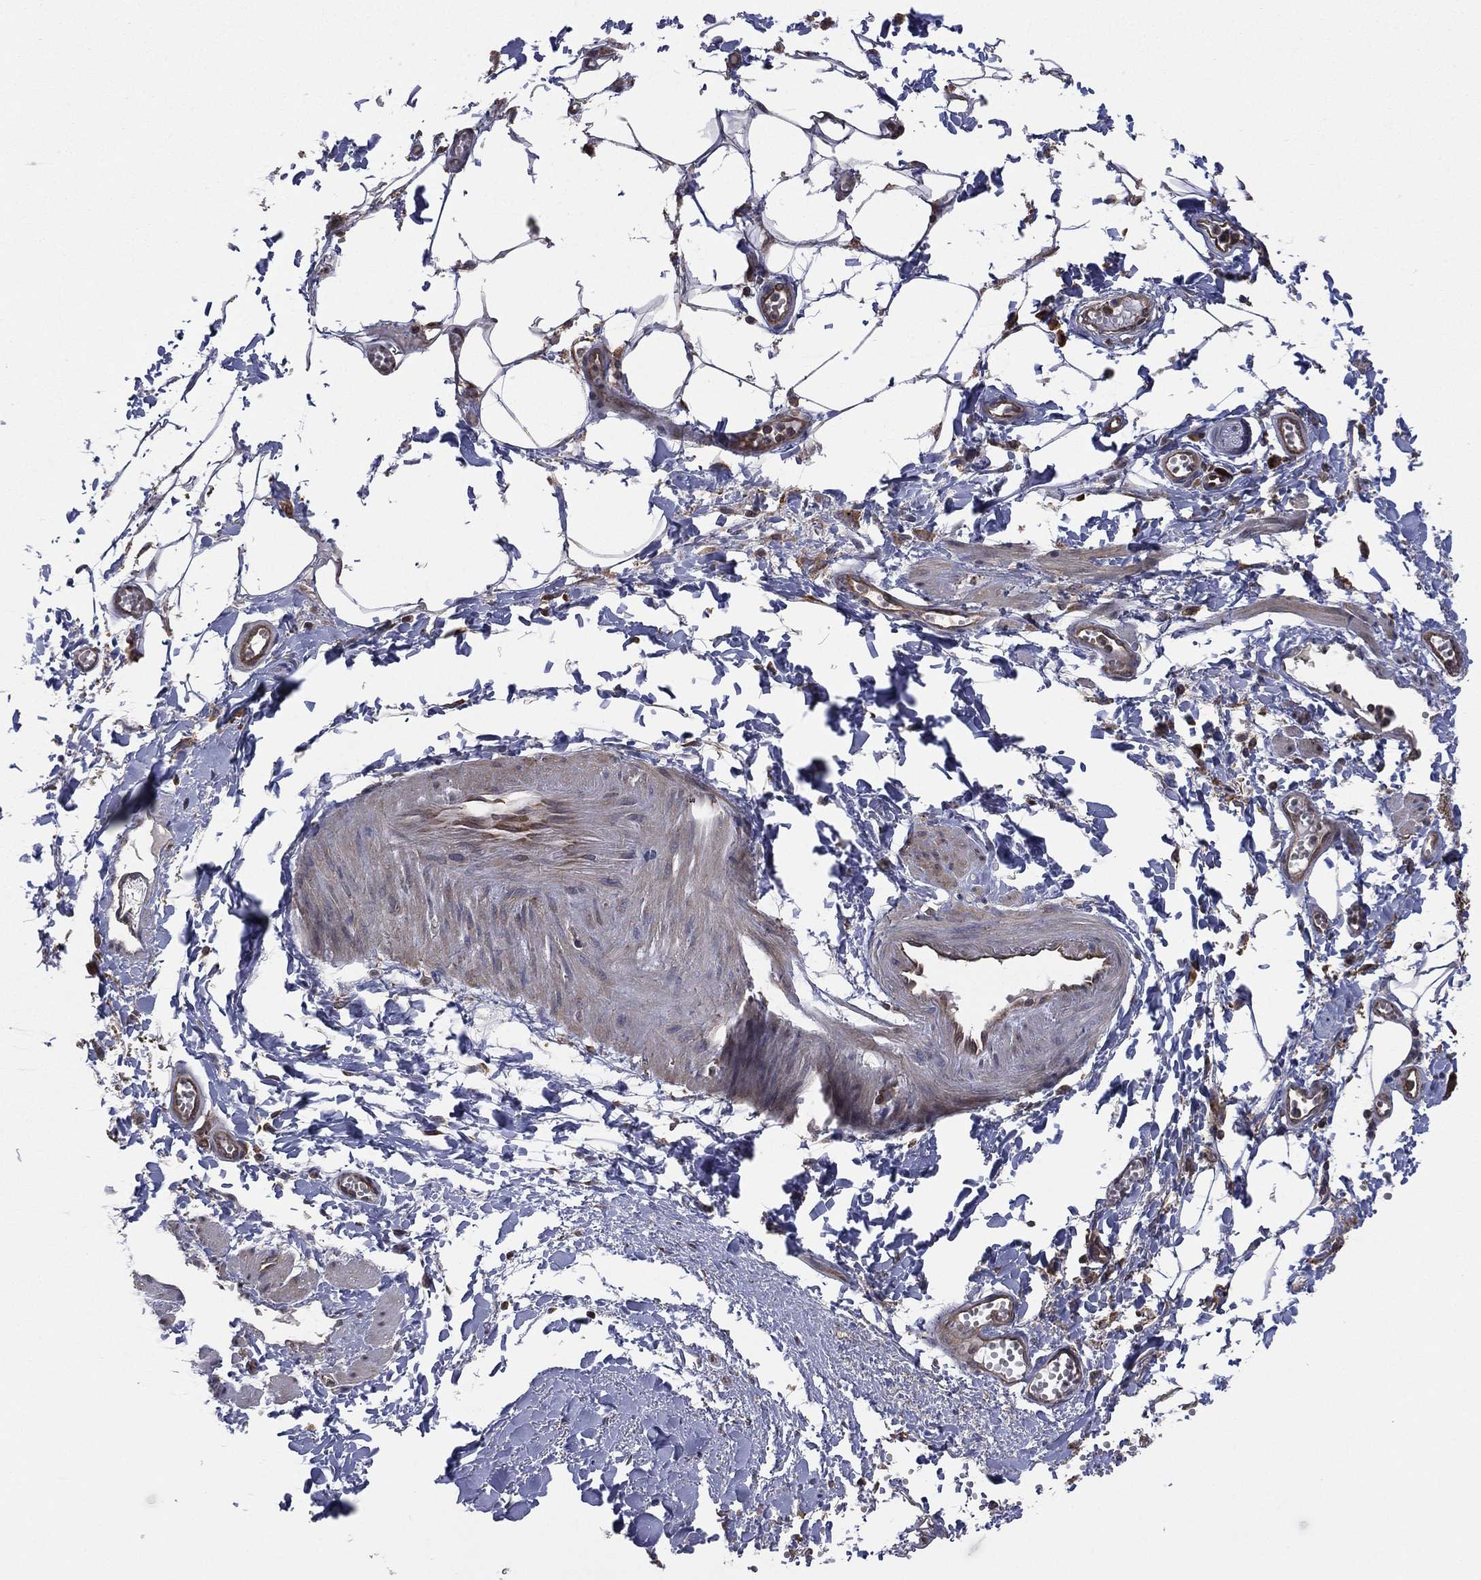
{"staining": {"intensity": "negative", "quantity": "none", "location": "none"}, "tissue": "adipose tissue", "cell_type": "Adipocytes", "image_type": "normal", "snomed": [{"axis": "morphology", "description": "Normal tissue, NOS"}, {"axis": "morphology", "description": "Squamous cell carcinoma, NOS"}, {"axis": "topography", "description": "Cartilage tissue"}, {"axis": "topography", "description": "Lung"}], "caption": "Adipocytes are negative for protein expression in normal human adipose tissue.", "gene": "C2orf76", "patient": {"sex": "male", "age": 66}}